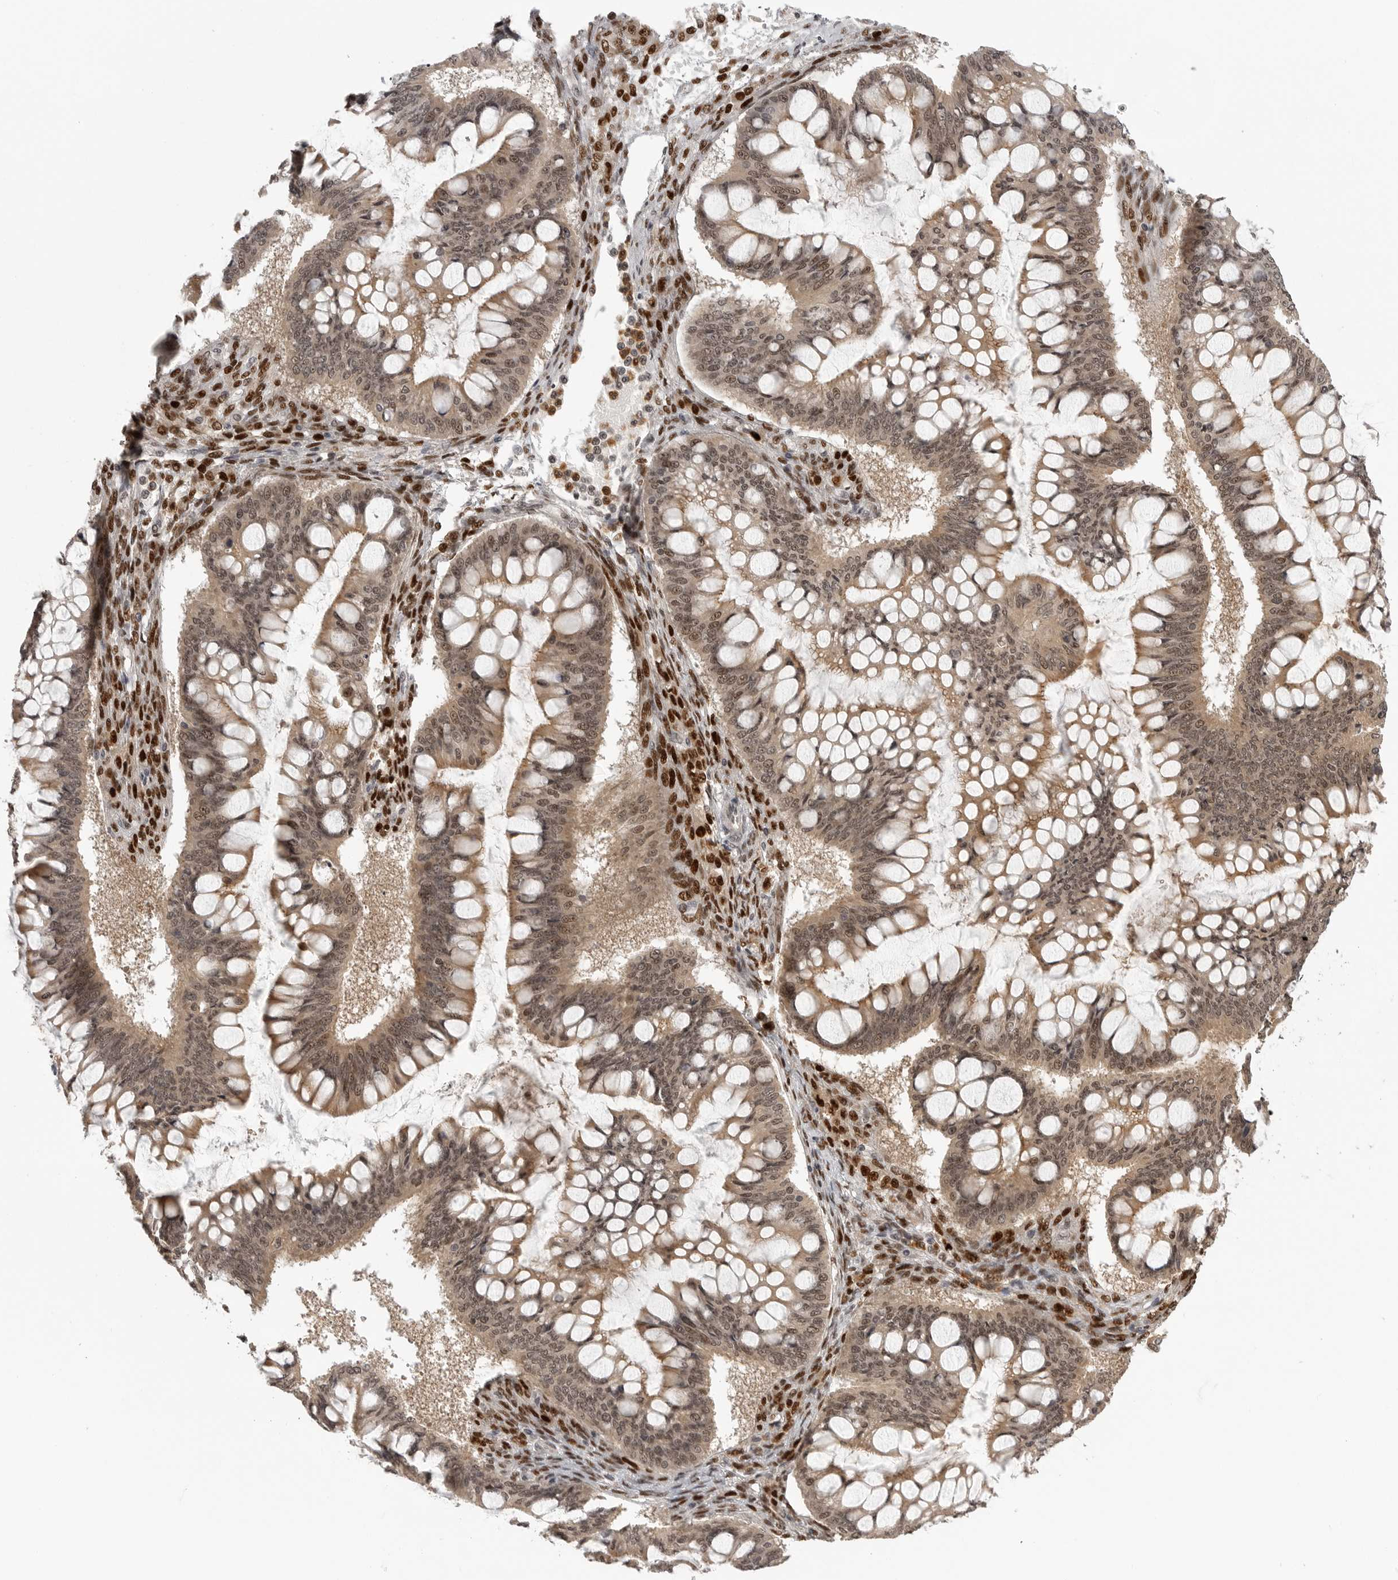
{"staining": {"intensity": "moderate", "quantity": ">75%", "location": "cytoplasmic/membranous,nuclear"}, "tissue": "ovarian cancer", "cell_type": "Tumor cells", "image_type": "cancer", "snomed": [{"axis": "morphology", "description": "Cystadenocarcinoma, mucinous, NOS"}, {"axis": "topography", "description": "Ovary"}], "caption": "Protein staining displays moderate cytoplasmic/membranous and nuclear staining in approximately >75% of tumor cells in ovarian cancer (mucinous cystadenocarcinoma). The protein of interest is shown in brown color, while the nuclei are stained blue.", "gene": "PEG3", "patient": {"sex": "female", "age": 73}}